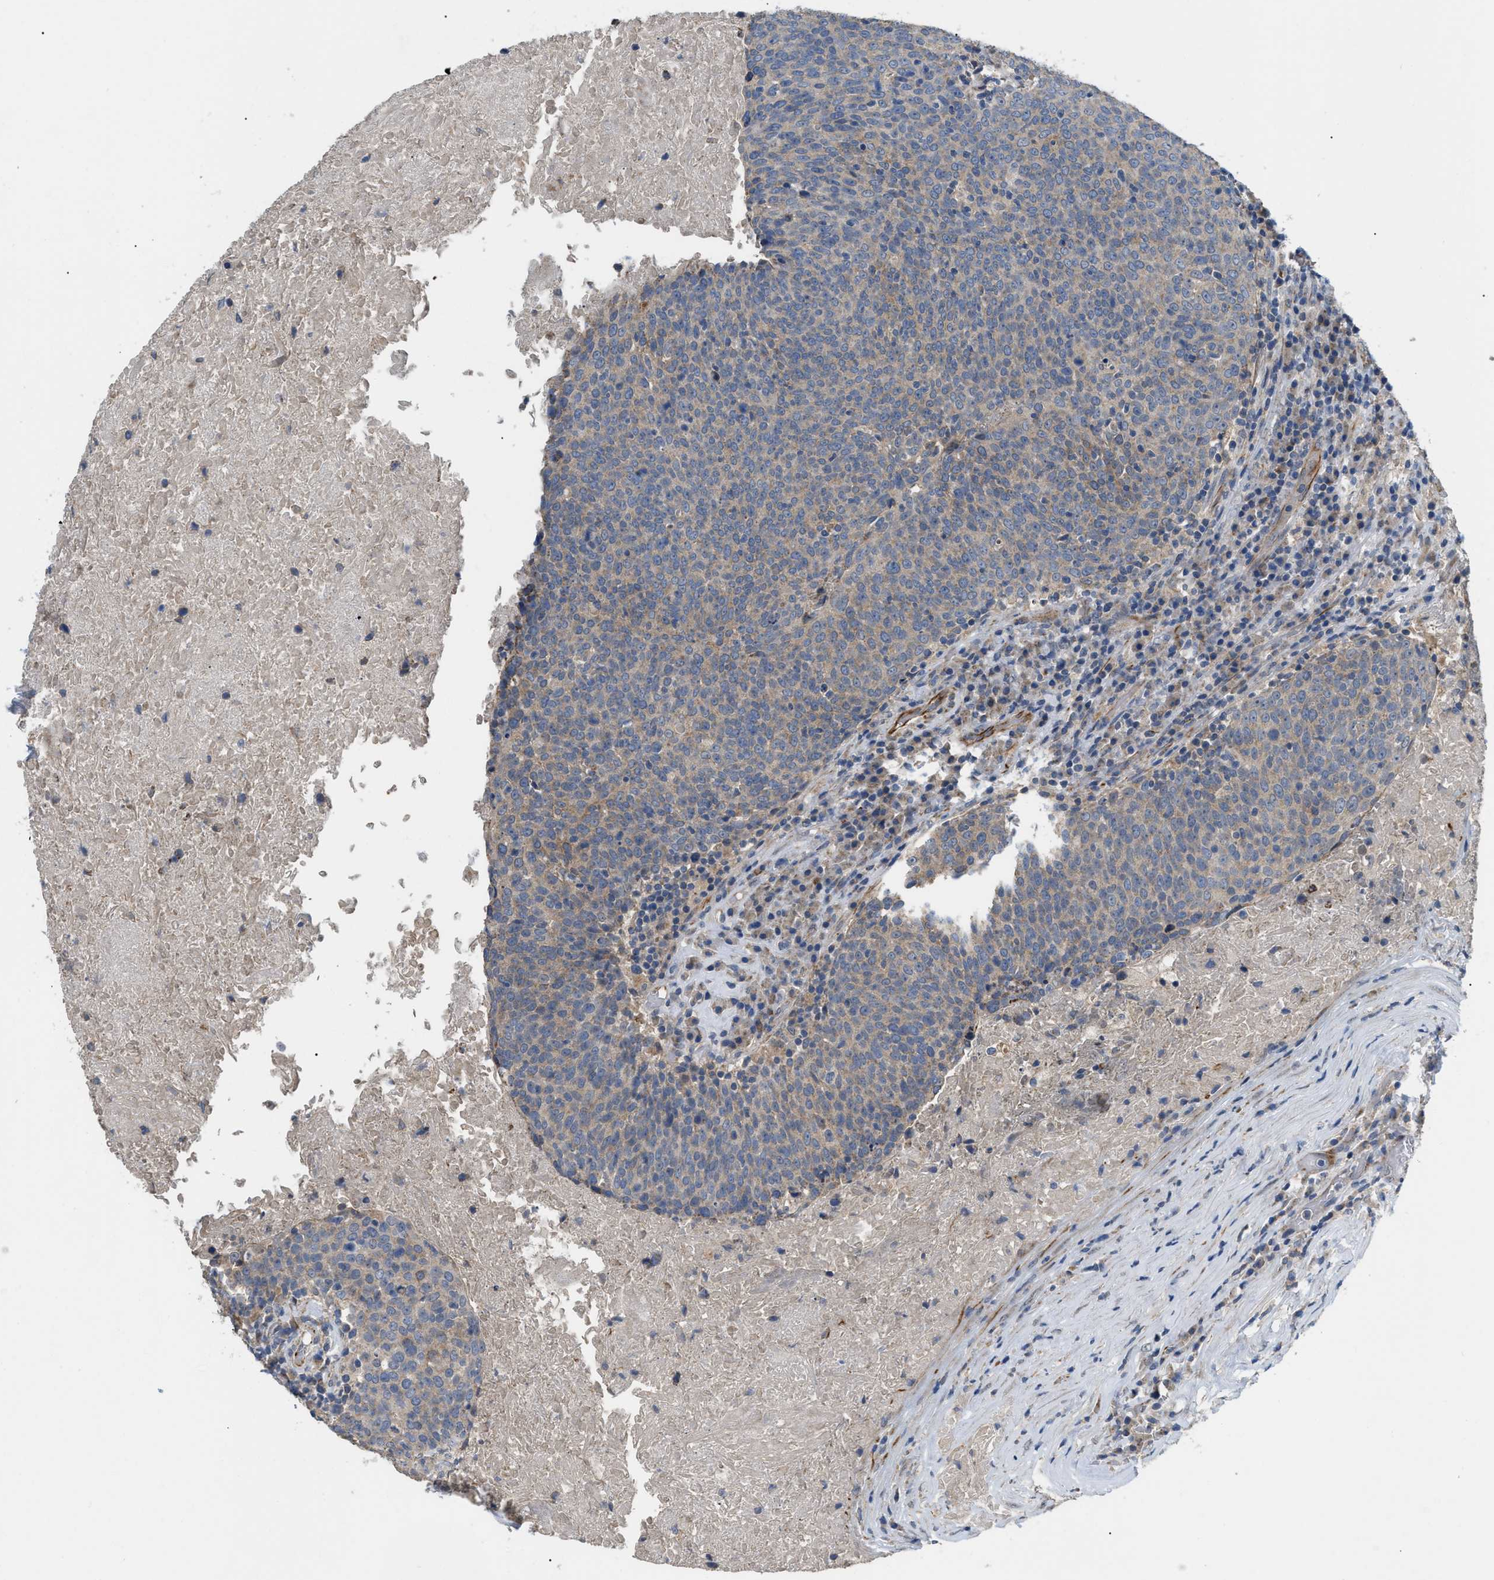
{"staining": {"intensity": "weak", "quantity": ">75%", "location": "cytoplasmic/membranous"}, "tissue": "head and neck cancer", "cell_type": "Tumor cells", "image_type": "cancer", "snomed": [{"axis": "morphology", "description": "Squamous cell carcinoma, NOS"}, {"axis": "morphology", "description": "Squamous cell carcinoma, metastatic, NOS"}, {"axis": "topography", "description": "Lymph node"}, {"axis": "topography", "description": "Head-Neck"}], "caption": "A brown stain shows weak cytoplasmic/membranous positivity of a protein in head and neck cancer (squamous cell carcinoma) tumor cells.", "gene": "DHX58", "patient": {"sex": "male", "age": 62}}